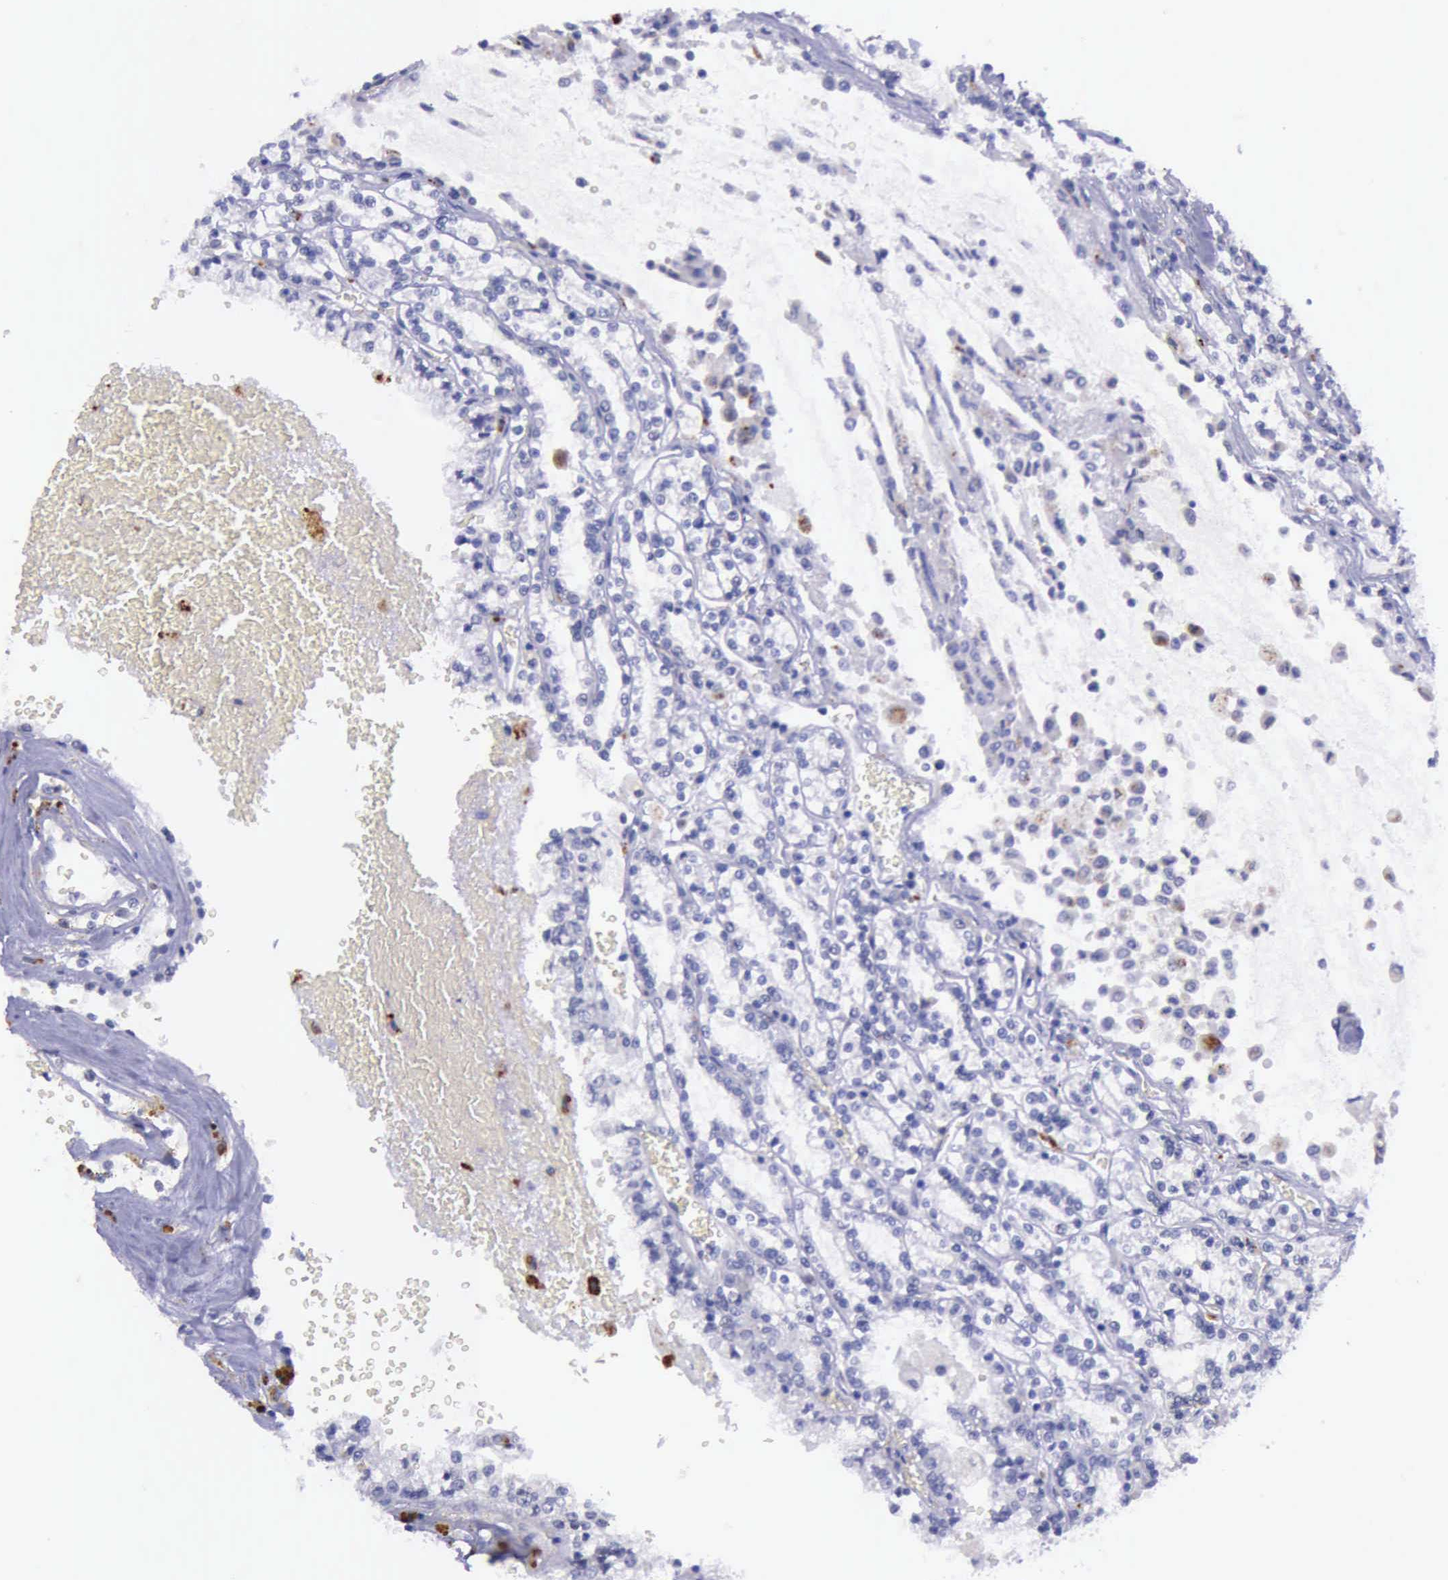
{"staining": {"intensity": "negative", "quantity": "none", "location": "none"}, "tissue": "renal cancer", "cell_type": "Tumor cells", "image_type": "cancer", "snomed": [{"axis": "morphology", "description": "Adenocarcinoma, NOS"}, {"axis": "topography", "description": "Kidney"}], "caption": "Tumor cells are negative for protein expression in human adenocarcinoma (renal).", "gene": "GLA", "patient": {"sex": "female", "age": 56}}